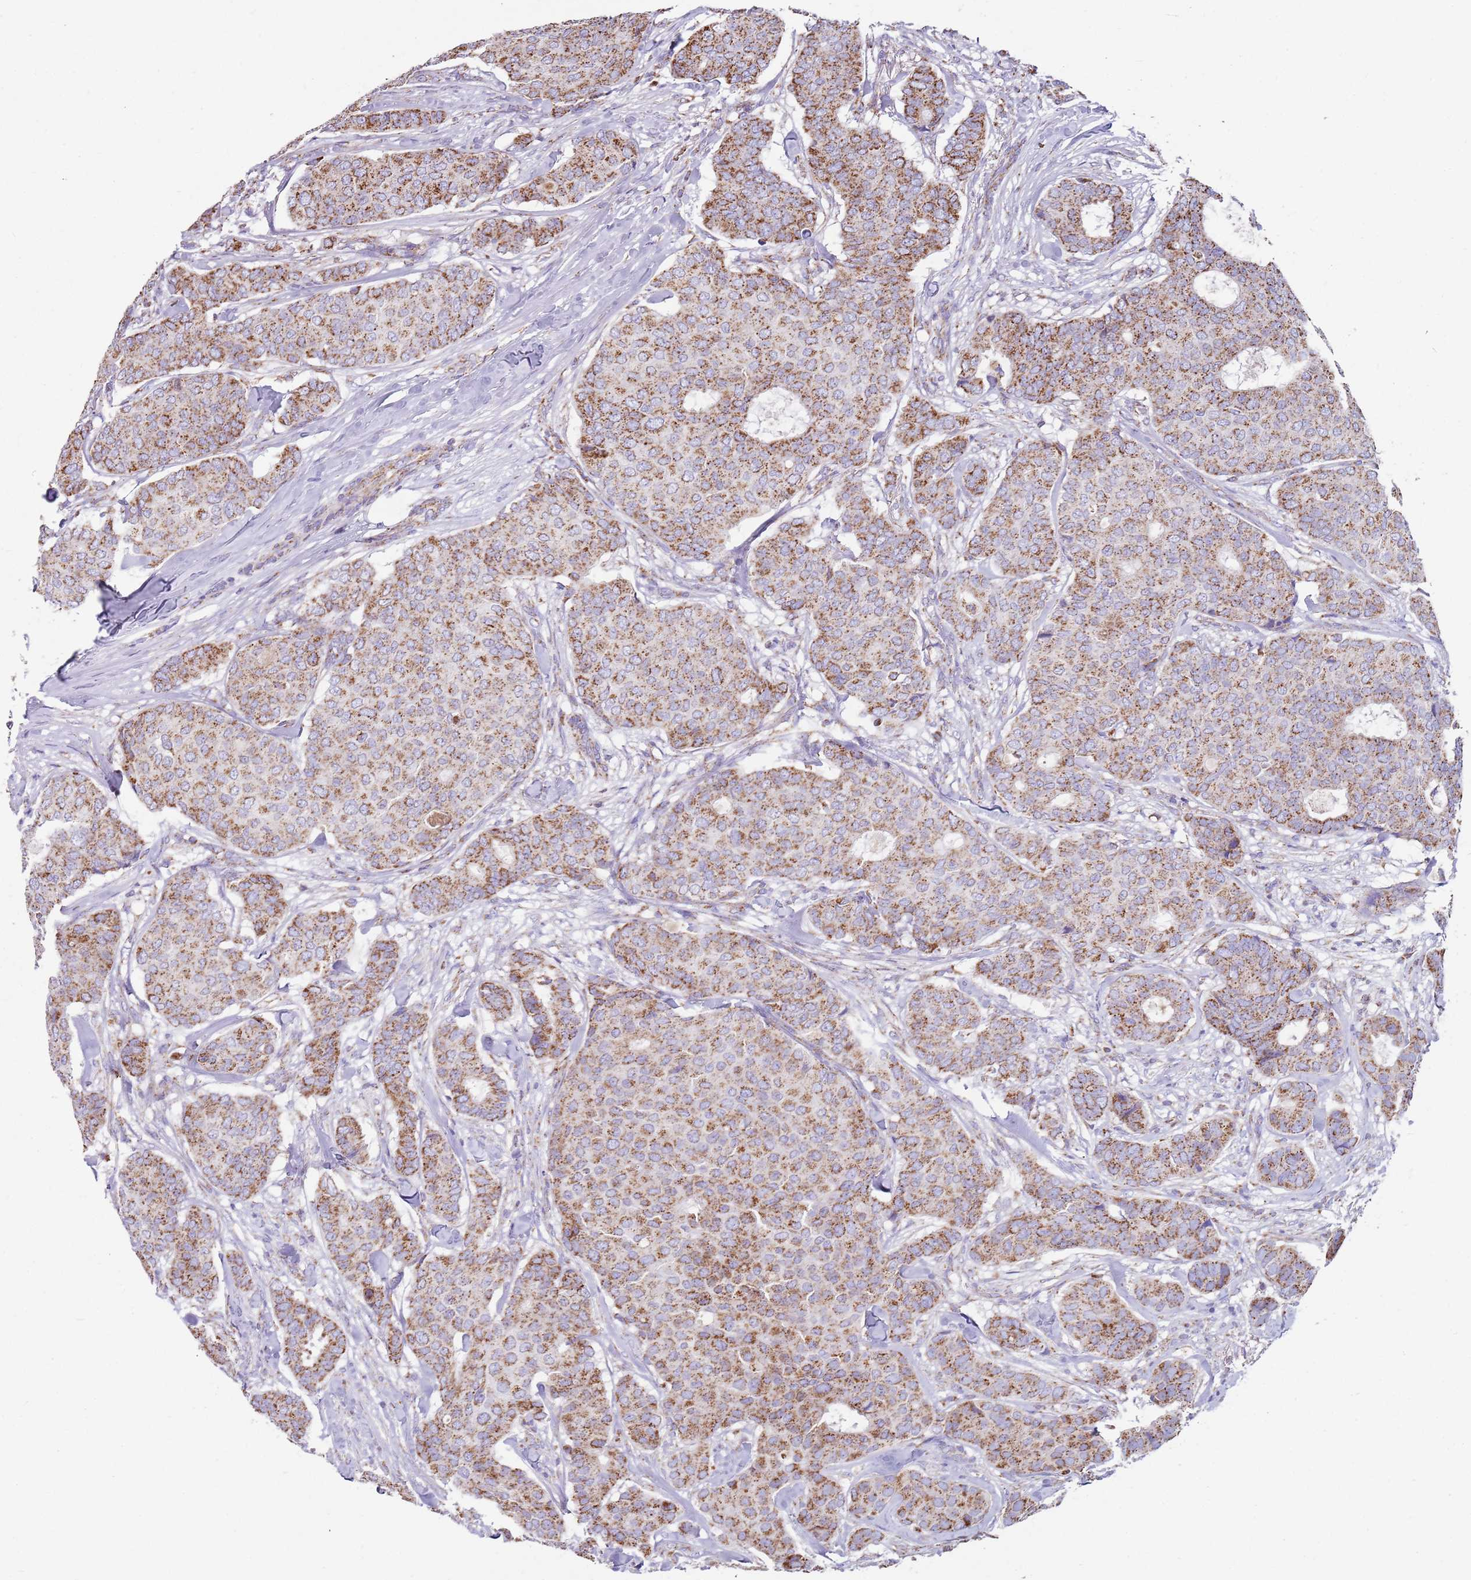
{"staining": {"intensity": "moderate", "quantity": ">75%", "location": "cytoplasmic/membranous"}, "tissue": "breast cancer", "cell_type": "Tumor cells", "image_type": "cancer", "snomed": [{"axis": "morphology", "description": "Duct carcinoma"}, {"axis": "topography", "description": "Breast"}], "caption": "Protein expression analysis of human breast intraductal carcinoma reveals moderate cytoplasmic/membranous expression in approximately >75% of tumor cells.", "gene": "TTLL1", "patient": {"sex": "female", "age": 75}}